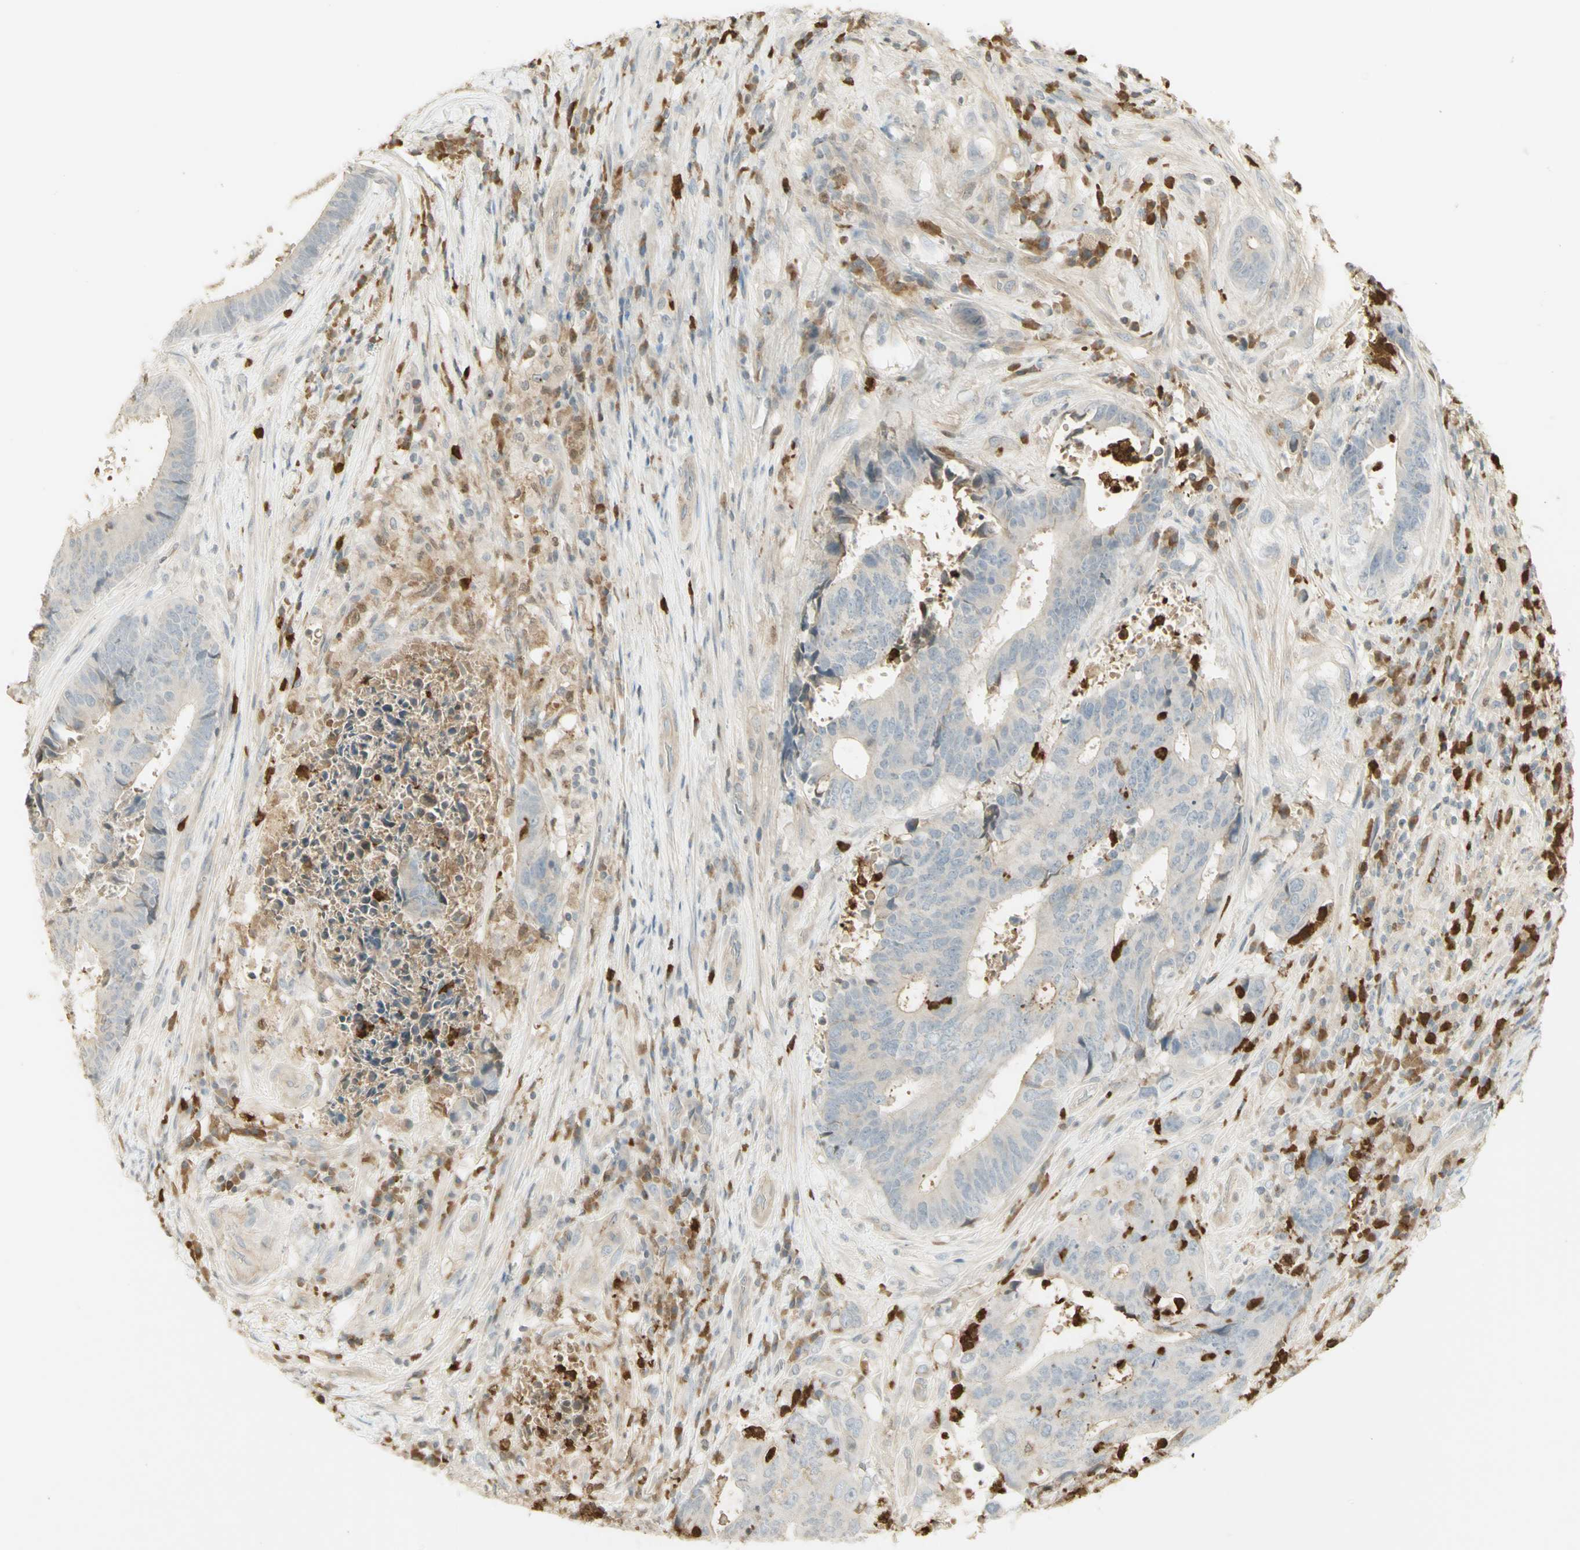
{"staining": {"intensity": "negative", "quantity": "none", "location": "none"}, "tissue": "colorectal cancer", "cell_type": "Tumor cells", "image_type": "cancer", "snomed": [{"axis": "morphology", "description": "Adenocarcinoma, NOS"}, {"axis": "topography", "description": "Rectum"}], "caption": "Adenocarcinoma (colorectal) was stained to show a protein in brown. There is no significant positivity in tumor cells.", "gene": "NID1", "patient": {"sex": "male", "age": 72}}